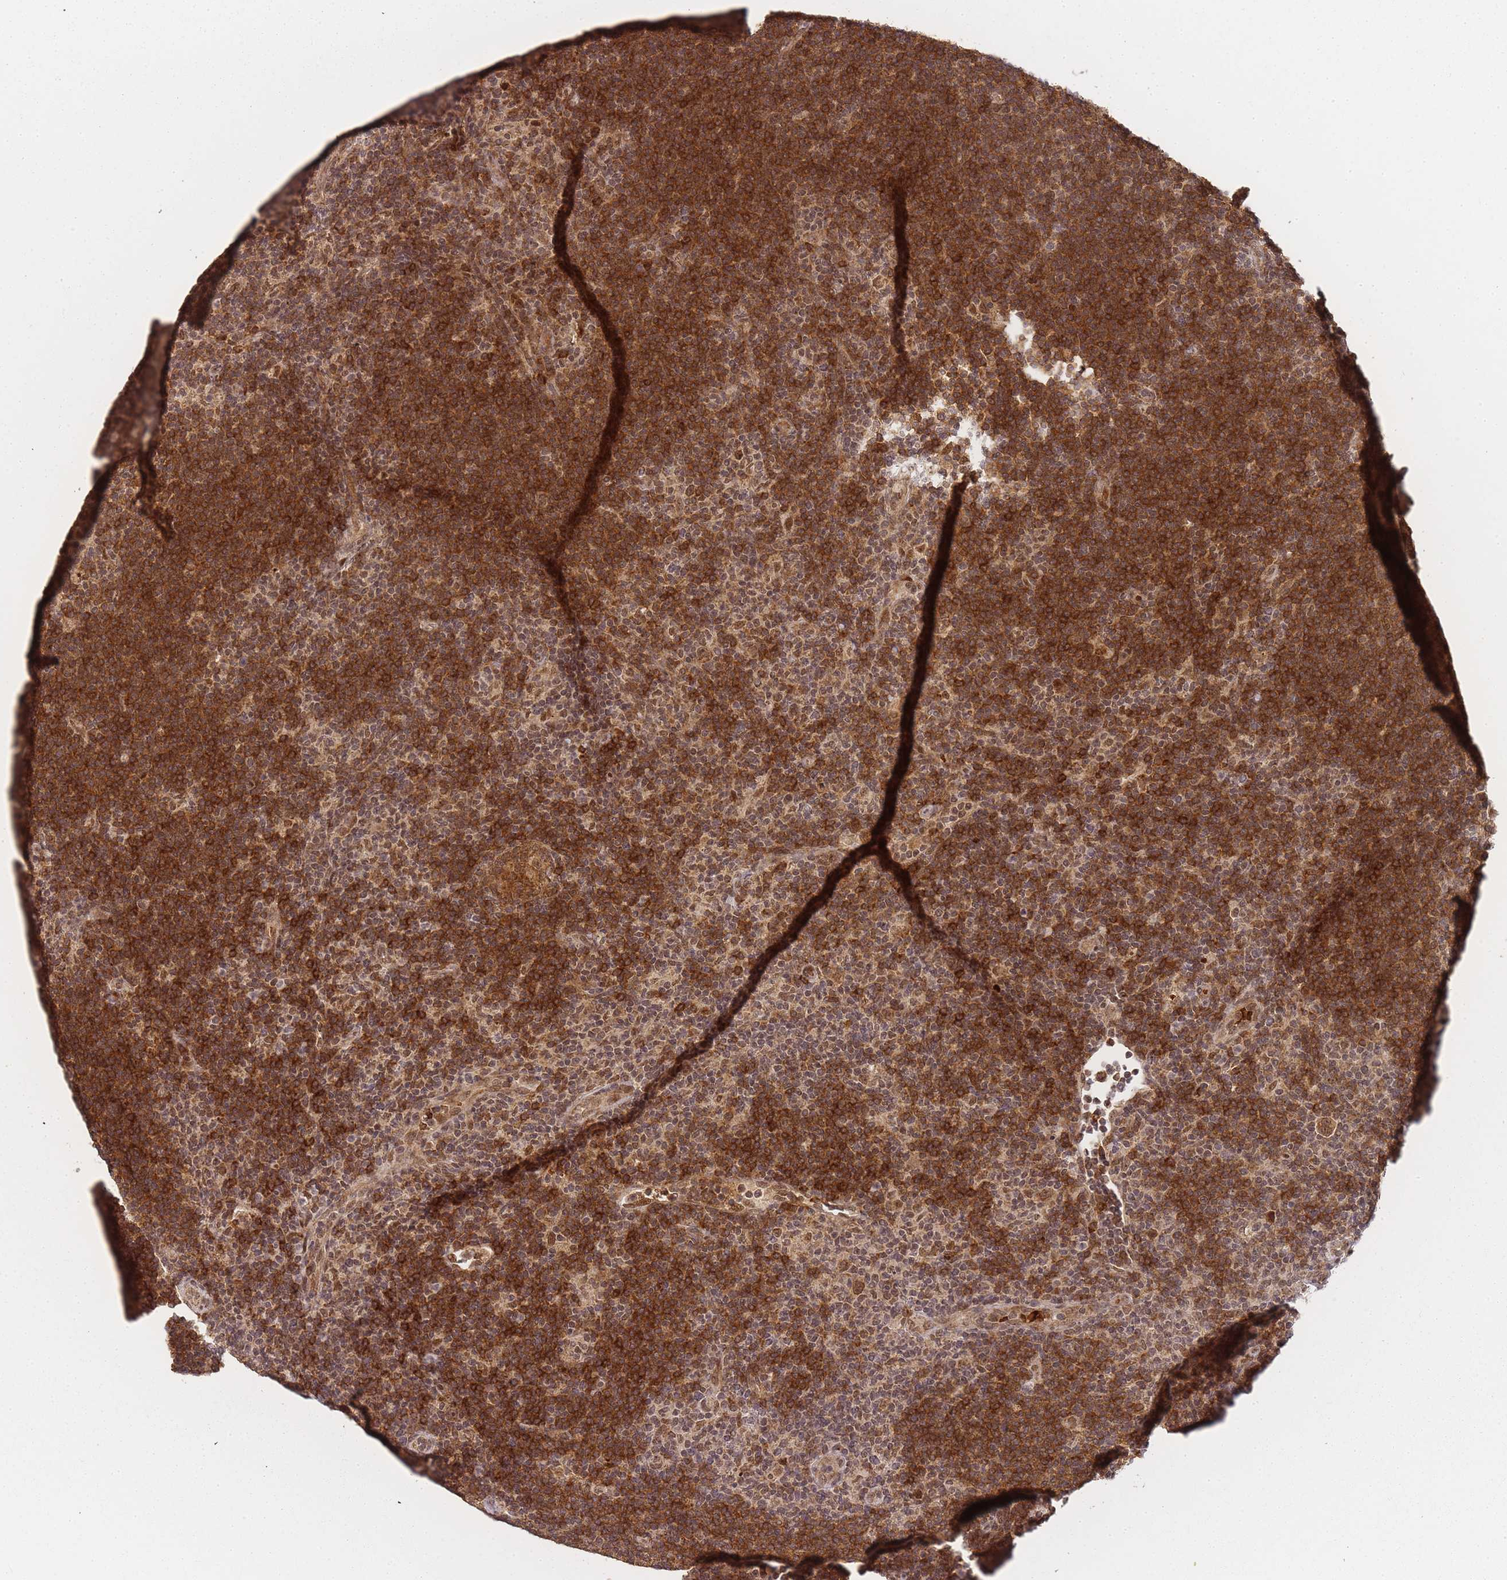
{"staining": {"intensity": "strong", "quantity": "25%-75%", "location": "cytoplasmic/membranous"}, "tissue": "lymphoma", "cell_type": "Tumor cells", "image_type": "cancer", "snomed": [{"axis": "morphology", "description": "Hodgkin's disease, NOS"}, {"axis": "topography", "description": "Lymph node"}], "caption": "Protein staining shows strong cytoplasmic/membranous staining in about 25%-75% of tumor cells in Hodgkin's disease. The protein is shown in brown color, while the nuclei are stained blue.", "gene": "ZNF497", "patient": {"sex": "female", "age": 57}}